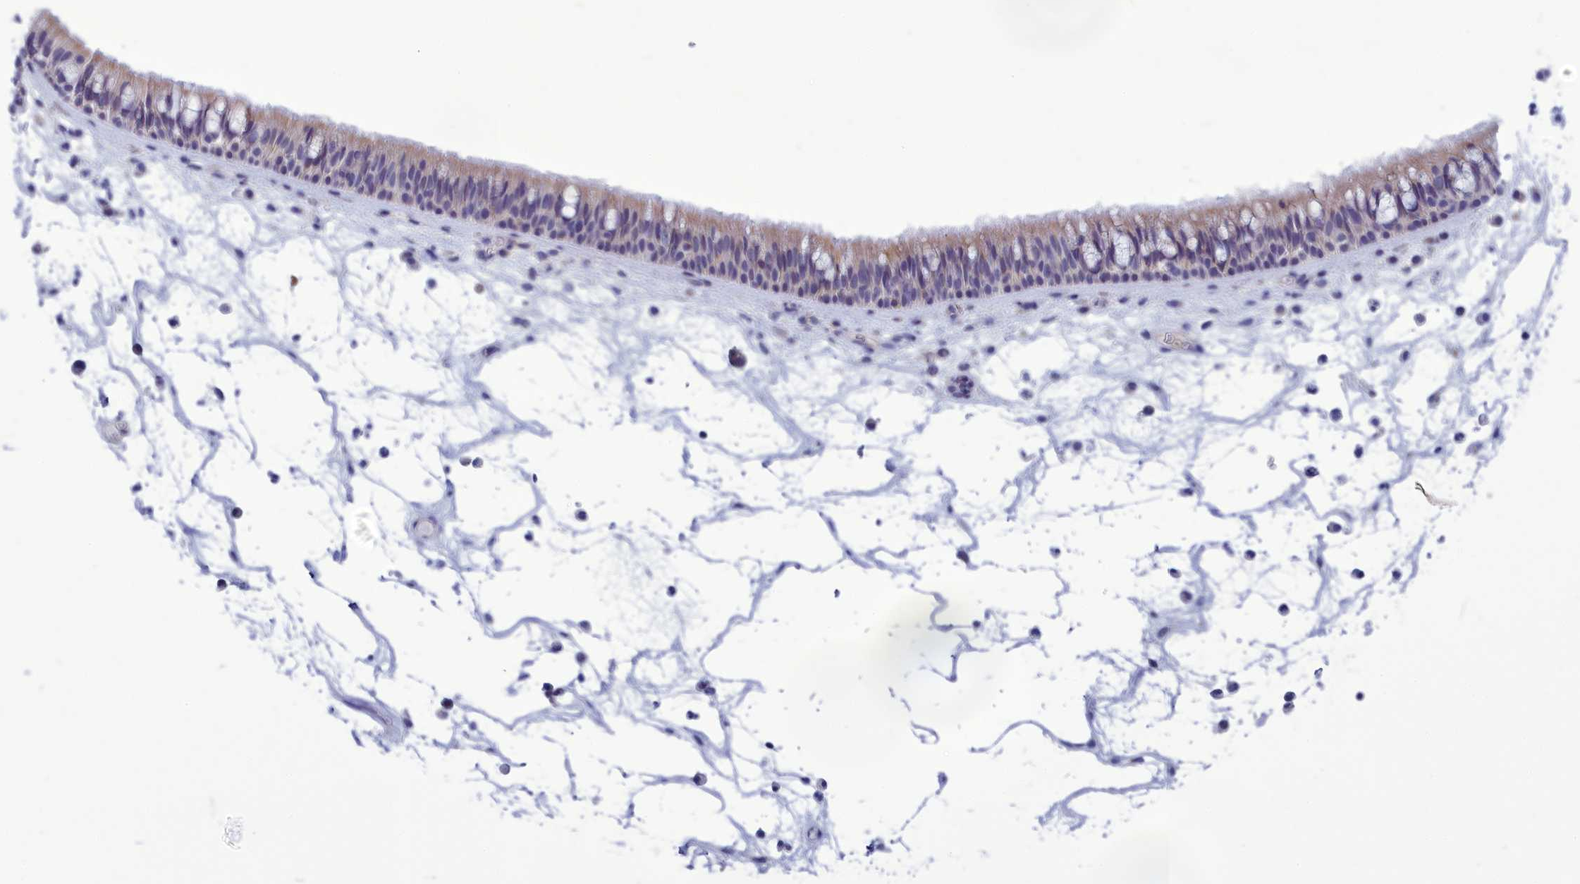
{"staining": {"intensity": "weak", "quantity": "25%-75%", "location": "cytoplasmic/membranous"}, "tissue": "nasopharynx", "cell_type": "Respiratory epithelial cells", "image_type": "normal", "snomed": [{"axis": "morphology", "description": "Normal tissue, NOS"}, {"axis": "morphology", "description": "Inflammation, NOS"}, {"axis": "morphology", "description": "Malignant melanoma, Metastatic site"}, {"axis": "topography", "description": "Nasopharynx"}], "caption": "Immunohistochemical staining of unremarkable nasopharynx demonstrates 25%-75% levels of weak cytoplasmic/membranous protein staining in about 25%-75% of respiratory epithelial cells.", "gene": "CENATAC", "patient": {"sex": "male", "age": 70}}